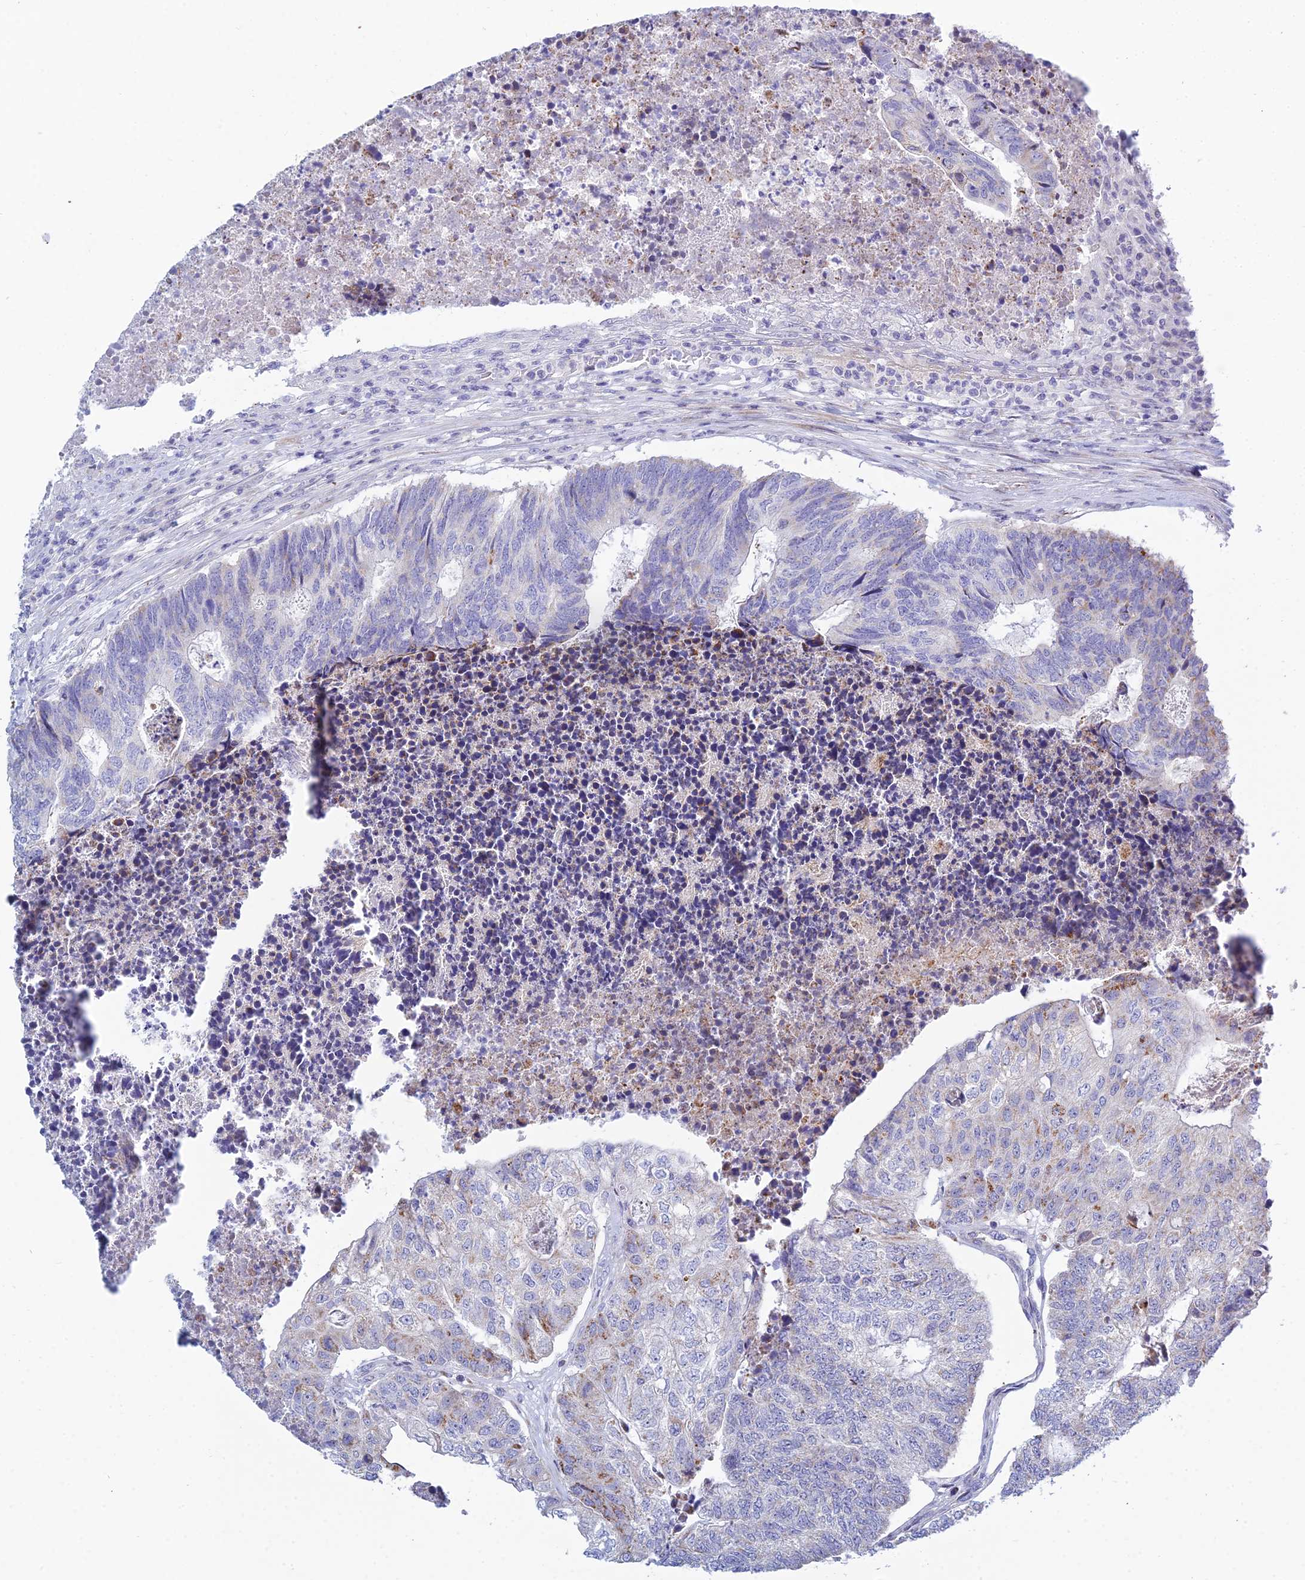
{"staining": {"intensity": "negative", "quantity": "none", "location": "none"}, "tissue": "colorectal cancer", "cell_type": "Tumor cells", "image_type": "cancer", "snomed": [{"axis": "morphology", "description": "Adenocarcinoma, NOS"}, {"axis": "topography", "description": "Colon"}], "caption": "Human colorectal cancer (adenocarcinoma) stained for a protein using immunohistochemistry (IHC) shows no staining in tumor cells.", "gene": "PRR13", "patient": {"sex": "female", "age": 67}}